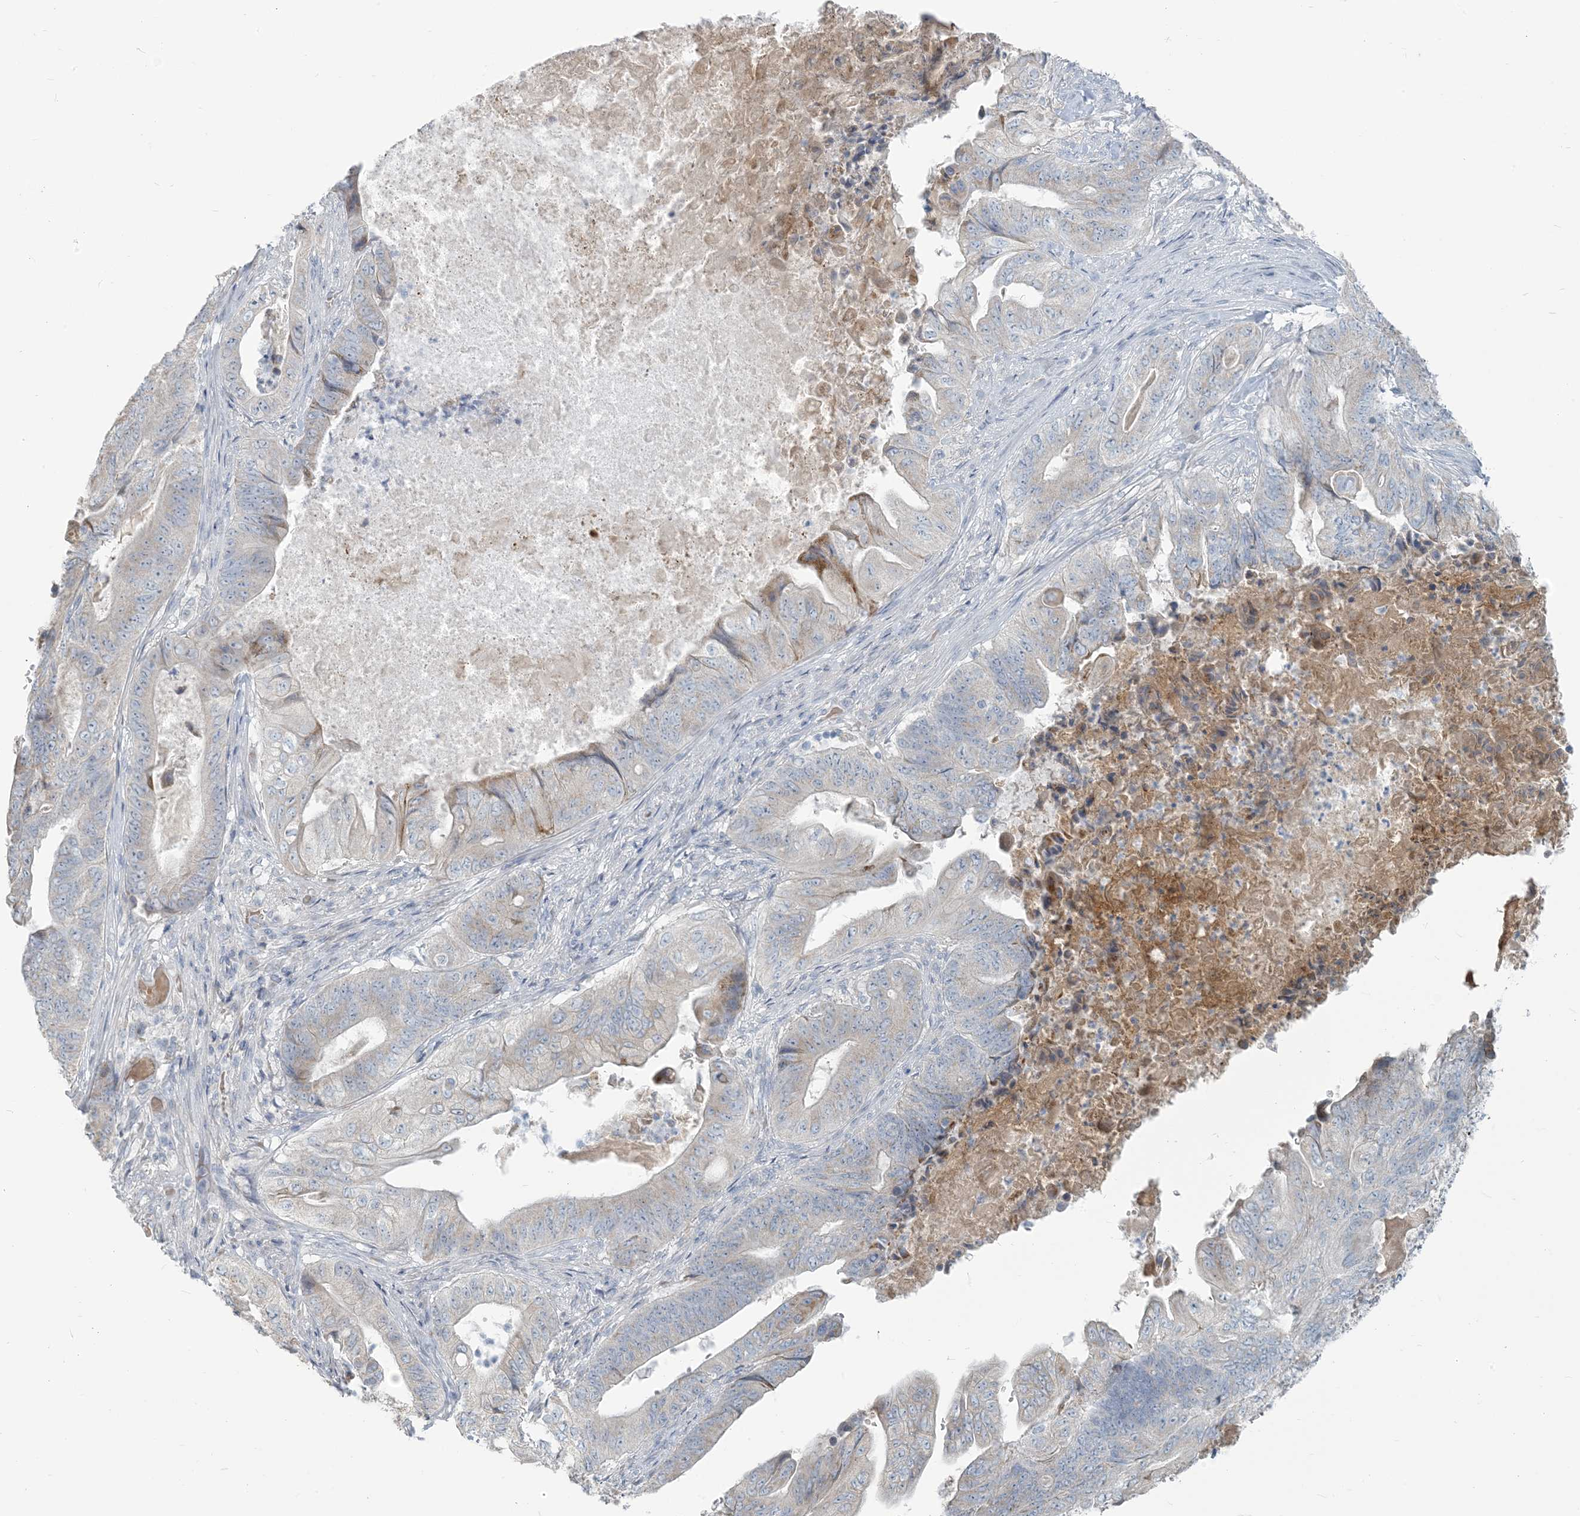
{"staining": {"intensity": "weak", "quantity": "<25%", "location": "cytoplasmic/membranous"}, "tissue": "stomach cancer", "cell_type": "Tumor cells", "image_type": "cancer", "snomed": [{"axis": "morphology", "description": "Adenocarcinoma, NOS"}, {"axis": "topography", "description": "Stomach"}], "caption": "Tumor cells show no significant protein staining in adenocarcinoma (stomach). The staining is performed using DAB brown chromogen with nuclei counter-stained in using hematoxylin.", "gene": "SCML1", "patient": {"sex": "female", "age": 73}}